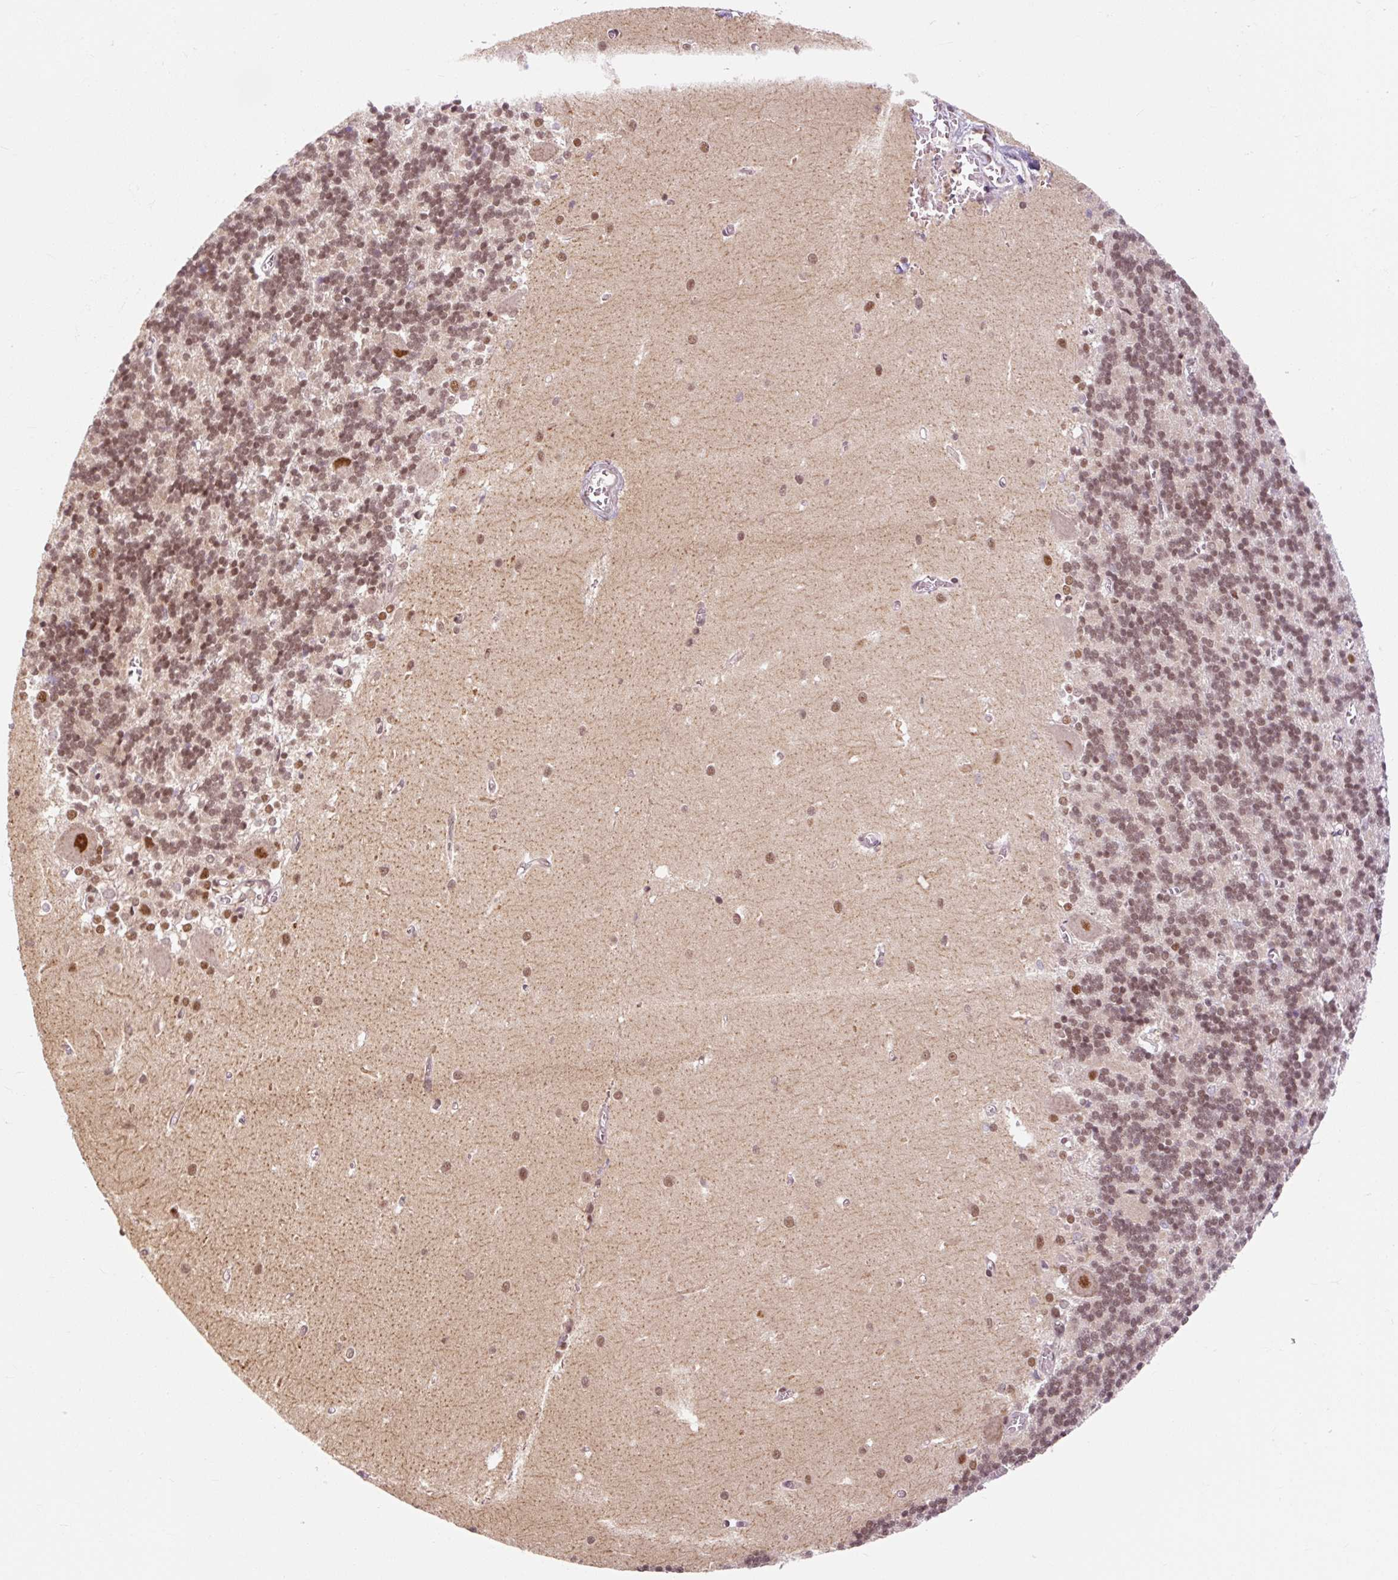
{"staining": {"intensity": "moderate", "quantity": "25%-75%", "location": "nuclear"}, "tissue": "cerebellum", "cell_type": "Cells in granular layer", "image_type": "normal", "snomed": [{"axis": "morphology", "description": "Normal tissue, NOS"}, {"axis": "topography", "description": "Cerebellum"}], "caption": "DAB immunohistochemical staining of normal cerebellum demonstrates moderate nuclear protein expression in about 25%-75% of cells in granular layer.", "gene": "CSTF1", "patient": {"sex": "male", "age": 37}}